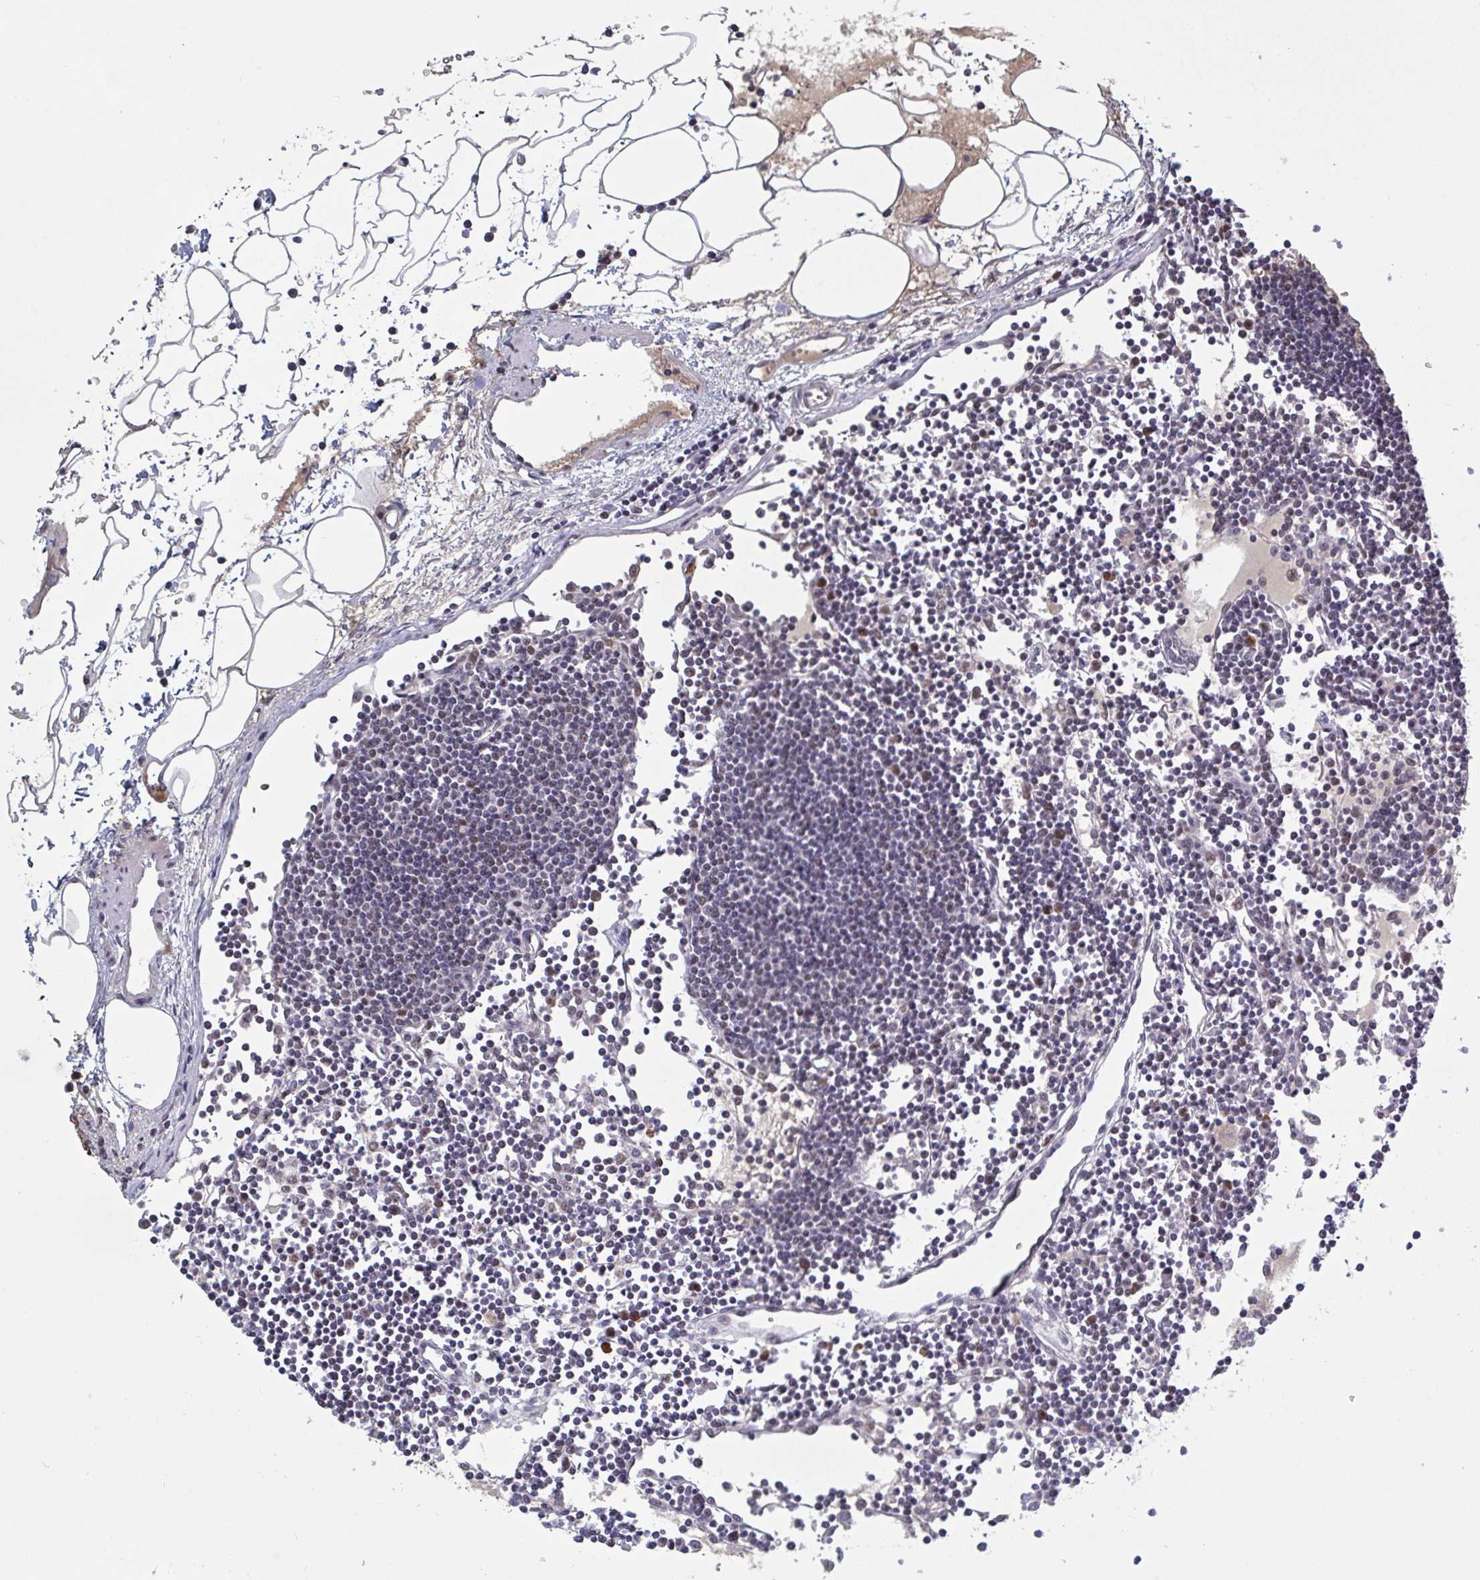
{"staining": {"intensity": "weak", "quantity": "<25%", "location": "nuclear"}, "tissue": "lymph node", "cell_type": "Germinal center cells", "image_type": "normal", "snomed": [{"axis": "morphology", "description": "Normal tissue, NOS"}, {"axis": "topography", "description": "Lymph node"}], "caption": "High magnification brightfield microscopy of benign lymph node stained with DAB (3,3'-diaminobenzidine) (brown) and counterstained with hematoxylin (blue): germinal center cells show no significant positivity.", "gene": "BCL7B", "patient": {"sex": "female", "age": 65}}